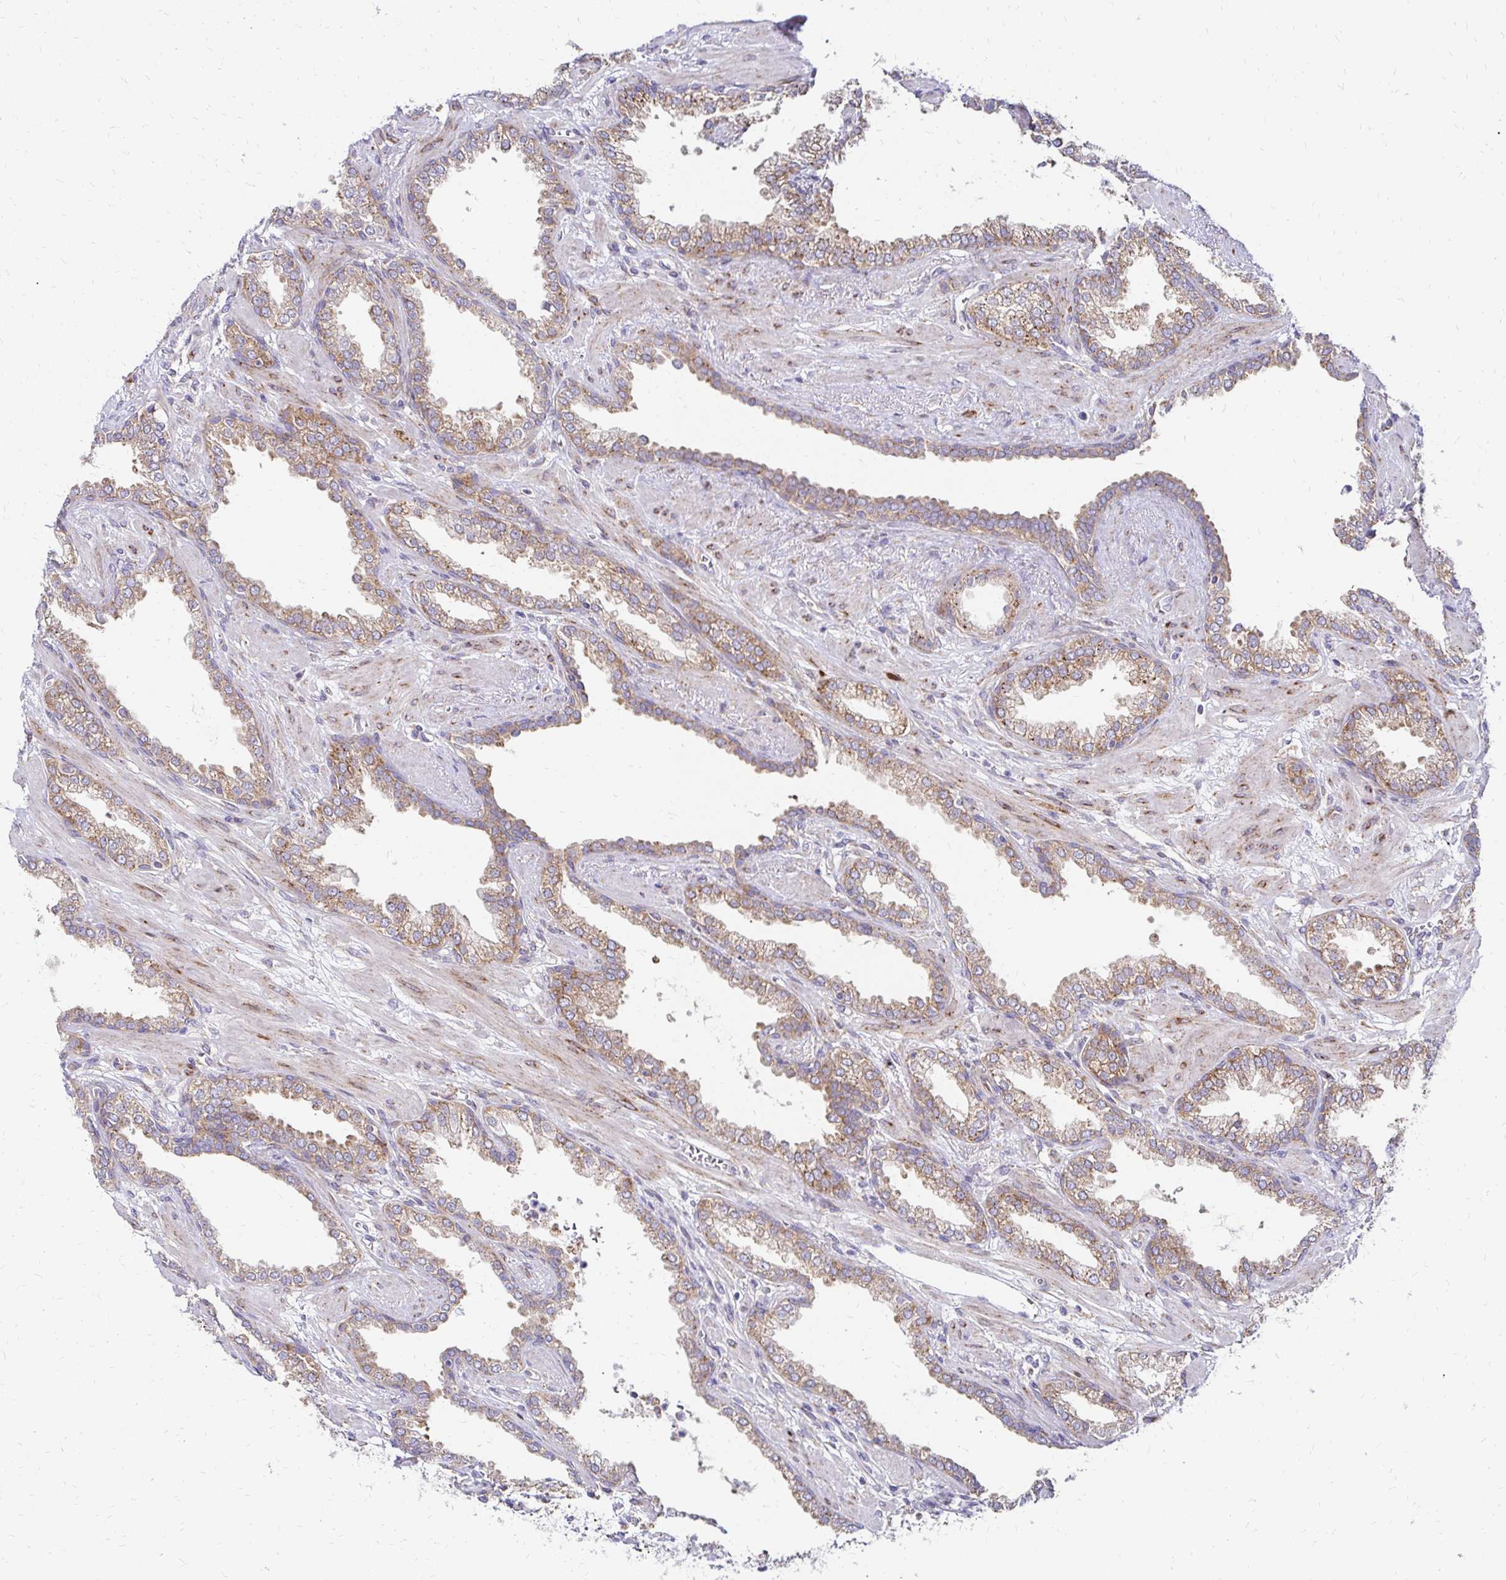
{"staining": {"intensity": "strong", "quantity": "<25%", "location": "cytoplasmic/membranous"}, "tissue": "prostate cancer", "cell_type": "Tumor cells", "image_type": "cancer", "snomed": [{"axis": "morphology", "description": "Adenocarcinoma, High grade"}, {"axis": "topography", "description": "Prostate"}], "caption": "Adenocarcinoma (high-grade) (prostate) stained for a protein demonstrates strong cytoplasmic/membranous positivity in tumor cells. (IHC, brightfield microscopy, high magnification).", "gene": "IDUA", "patient": {"sex": "male", "age": 60}}